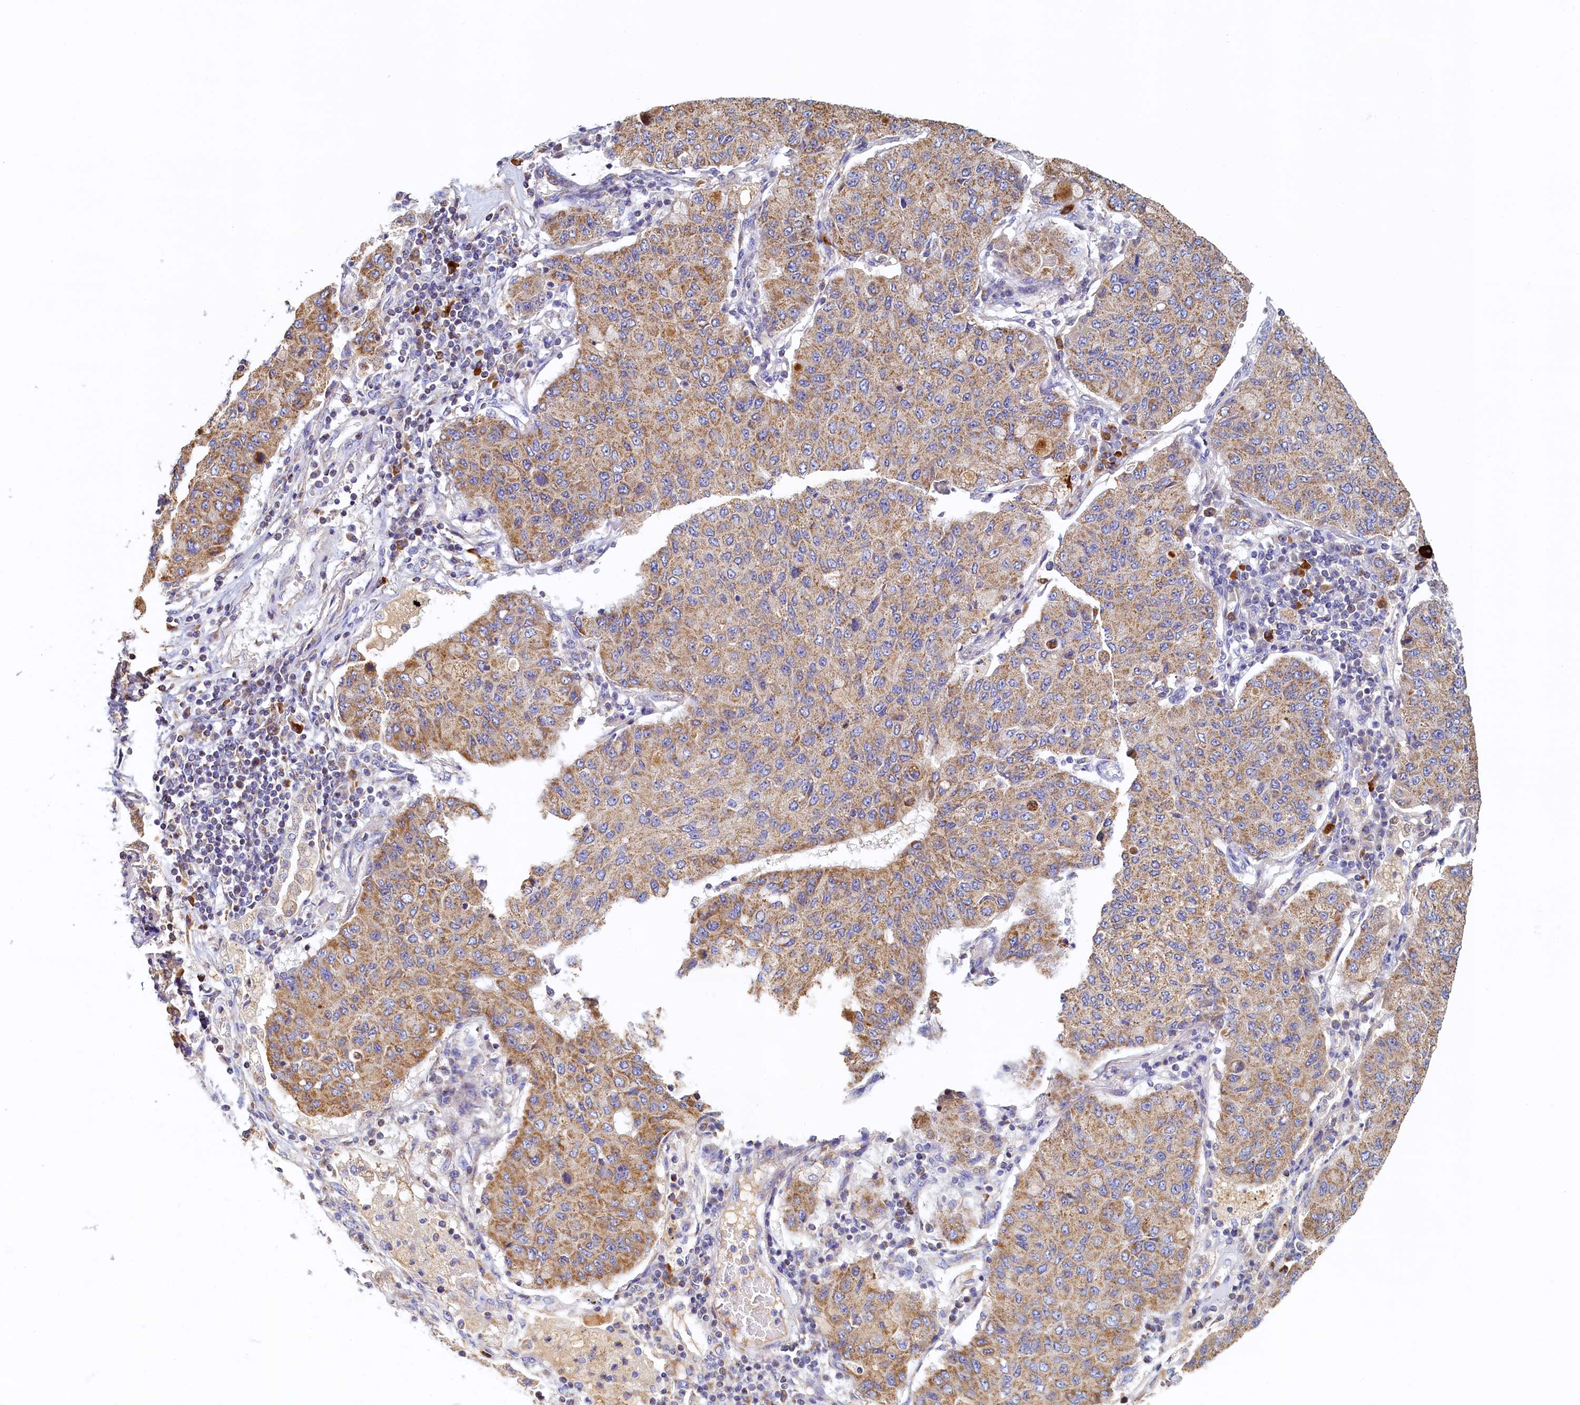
{"staining": {"intensity": "moderate", "quantity": ">75%", "location": "cytoplasmic/membranous"}, "tissue": "lung cancer", "cell_type": "Tumor cells", "image_type": "cancer", "snomed": [{"axis": "morphology", "description": "Squamous cell carcinoma, NOS"}, {"axis": "topography", "description": "Lung"}], "caption": "Immunohistochemistry (IHC) photomicrograph of neoplastic tissue: lung cancer (squamous cell carcinoma) stained using immunohistochemistry (IHC) displays medium levels of moderate protein expression localized specifically in the cytoplasmic/membranous of tumor cells, appearing as a cytoplasmic/membranous brown color.", "gene": "POC1A", "patient": {"sex": "male", "age": 74}}